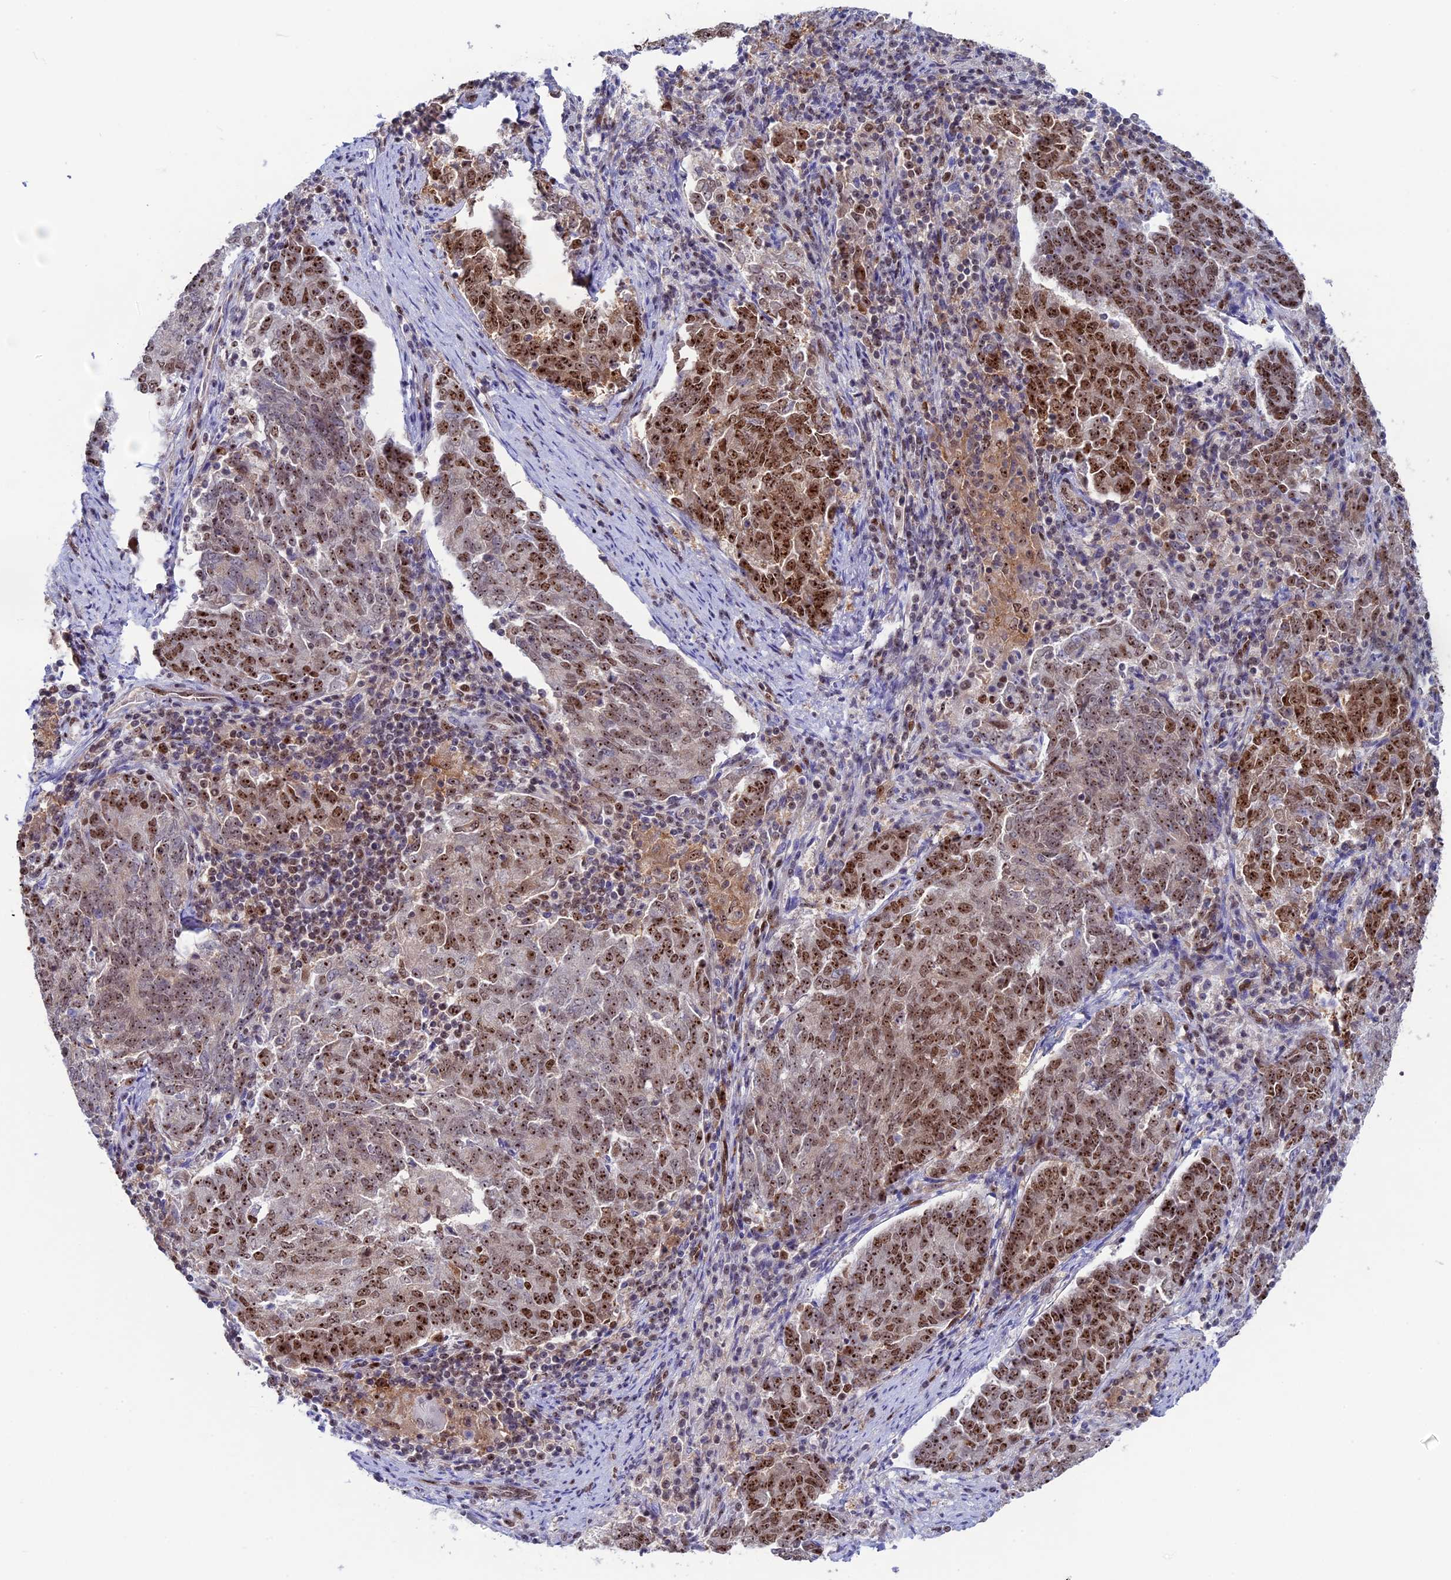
{"staining": {"intensity": "moderate", "quantity": ">75%", "location": "nuclear"}, "tissue": "endometrial cancer", "cell_type": "Tumor cells", "image_type": "cancer", "snomed": [{"axis": "morphology", "description": "Adenocarcinoma, NOS"}, {"axis": "topography", "description": "Endometrium"}], "caption": "Human endometrial cancer stained for a protein (brown) shows moderate nuclear positive staining in about >75% of tumor cells.", "gene": "CCDC86", "patient": {"sex": "female", "age": 80}}